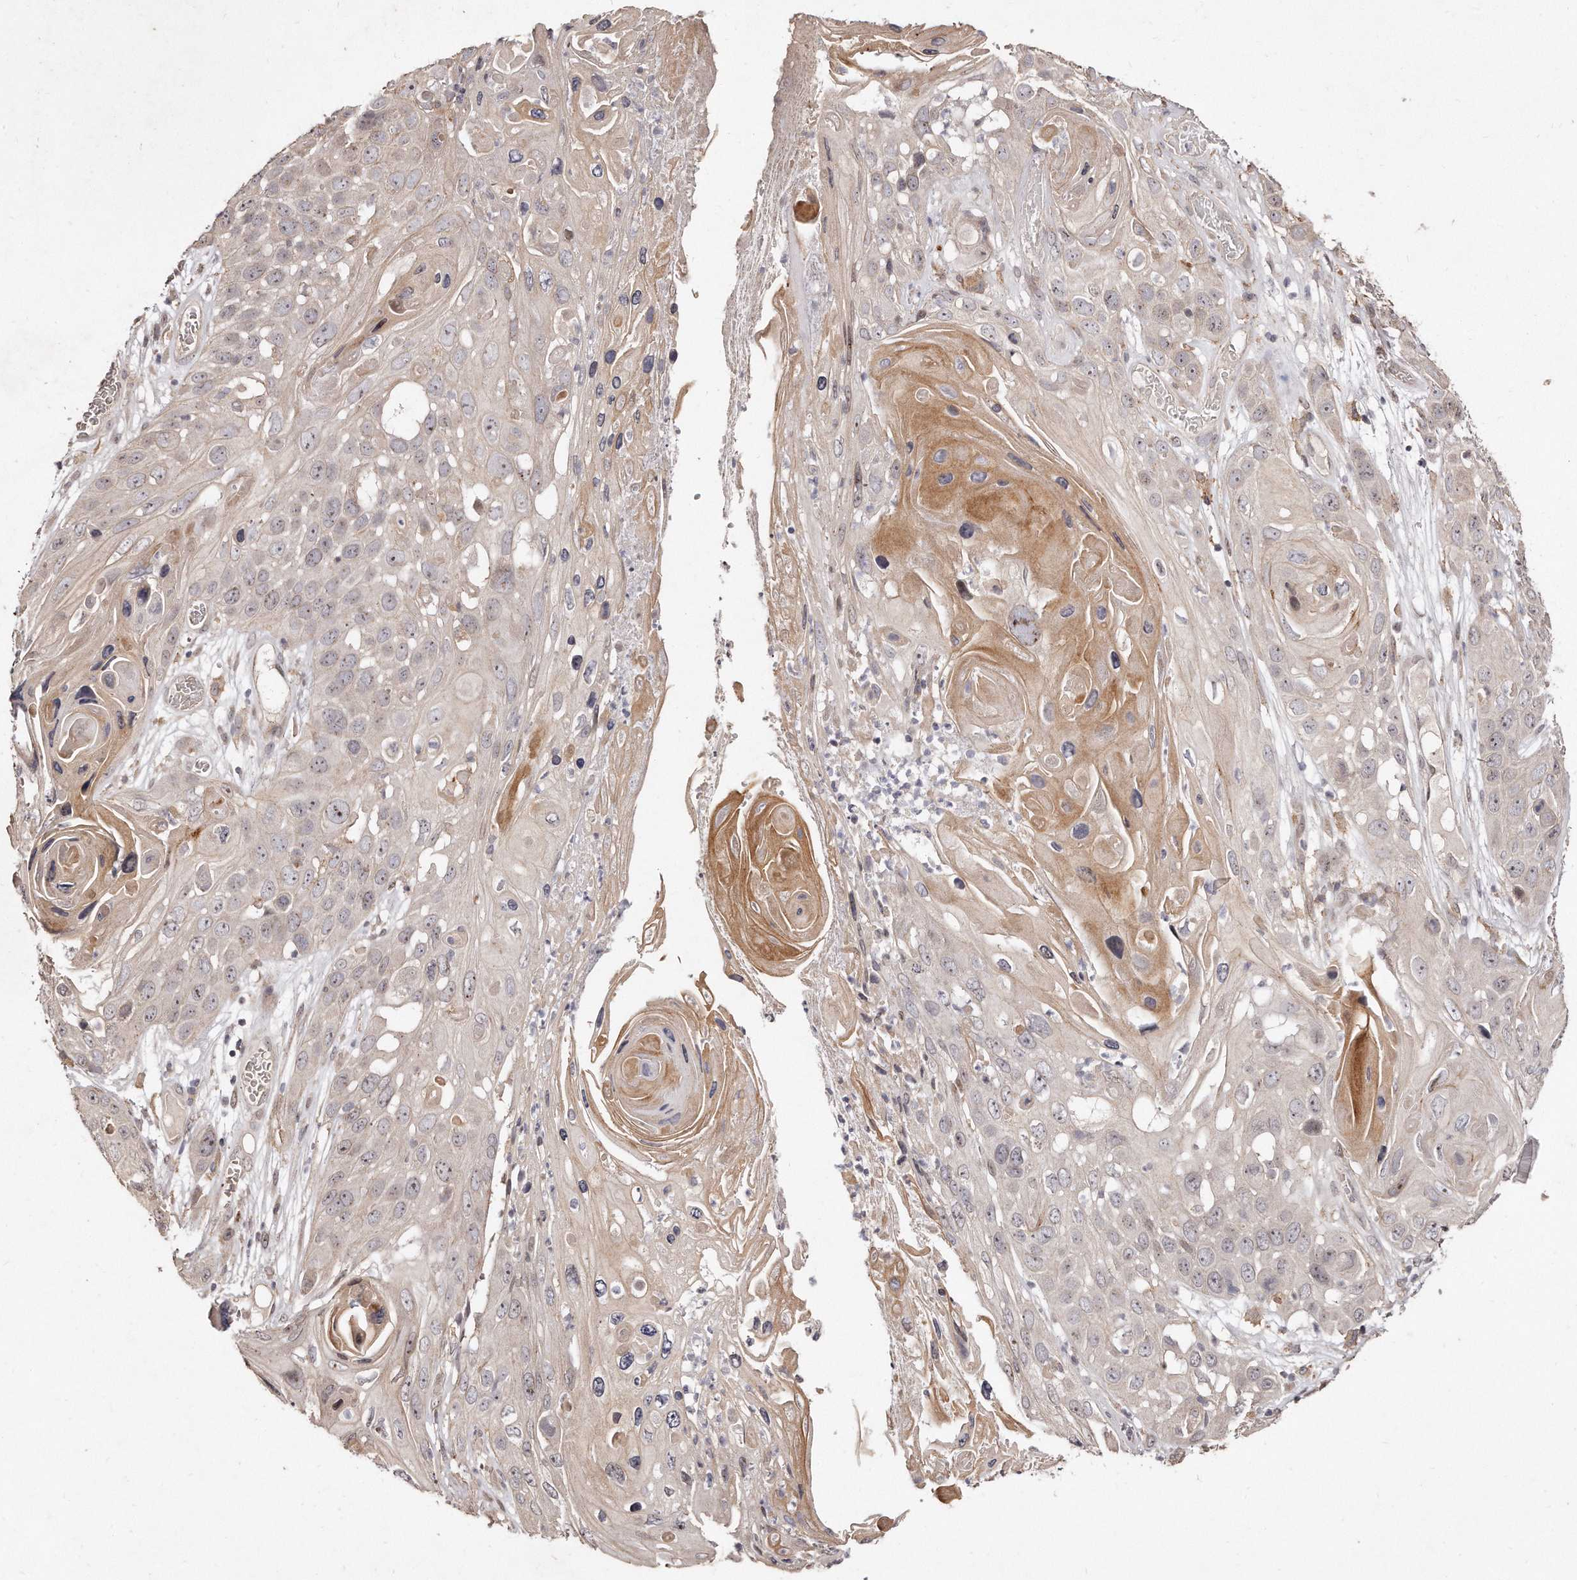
{"staining": {"intensity": "moderate", "quantity": "<25%", "location": "cytoplasmic/membranous"}, "tissue": "skin cancer", "cell_type": "Tumor cells", "image_type": "cancer", "snomed": [{"axis": "morphology", "description": "Squamous cell carcinoma, NOS"}, {"axis": "topography", "description": "Skin"}], "caption": "Protein analysis of squamous cell carcinoma (skin) tissue reveals moderate cytoplasmic/membranous expression in approximately <25% of tumor cells.", "gene": "HASPIN", "patient": {"sex": "male", "age": 55}}